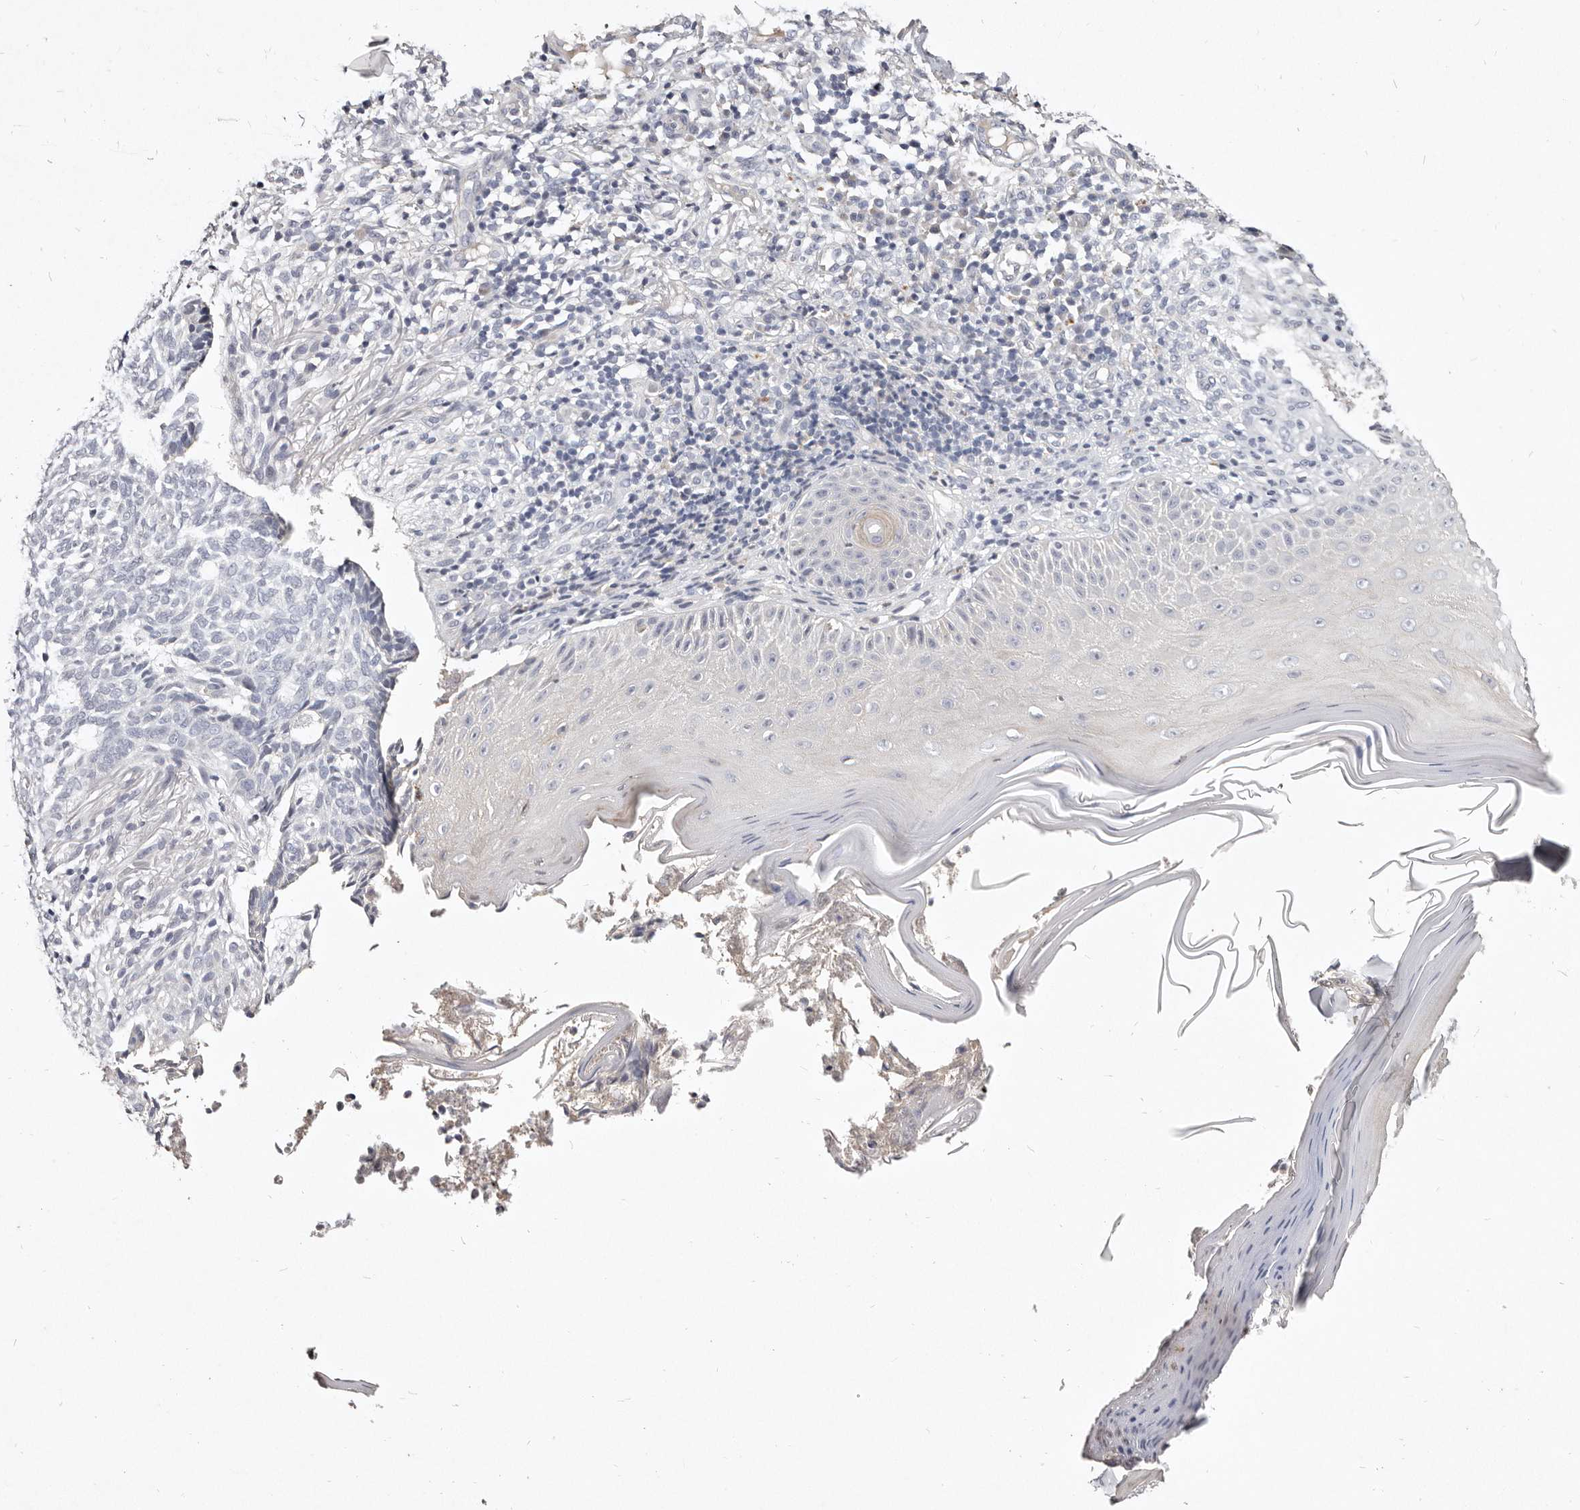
{"staining": {"intensity": "negative", "quantity": "none", "location": "none"}, "tissue": "skin cancer", "cell_type": "Tumor cells", "image_type": "cancer", "snomed": [{"axis": "morphology", "description": "Normal tissue, NOS"}, {"axis": "morphology", "description": "Basal cell carcinoma"}, {"axis": "topography", "description": "Skin"}], "caption": "Immunohistochemistry (IHC) histopathology image of neoplastic tissue: human basal cell carcinoma (skin) stained with DAB (3,3'-diaminobenzidine) exhibits no significant protein positivity in tumor cells.", "gene": "MRPS33", "patient": {"sex": "male", "age": 50}}